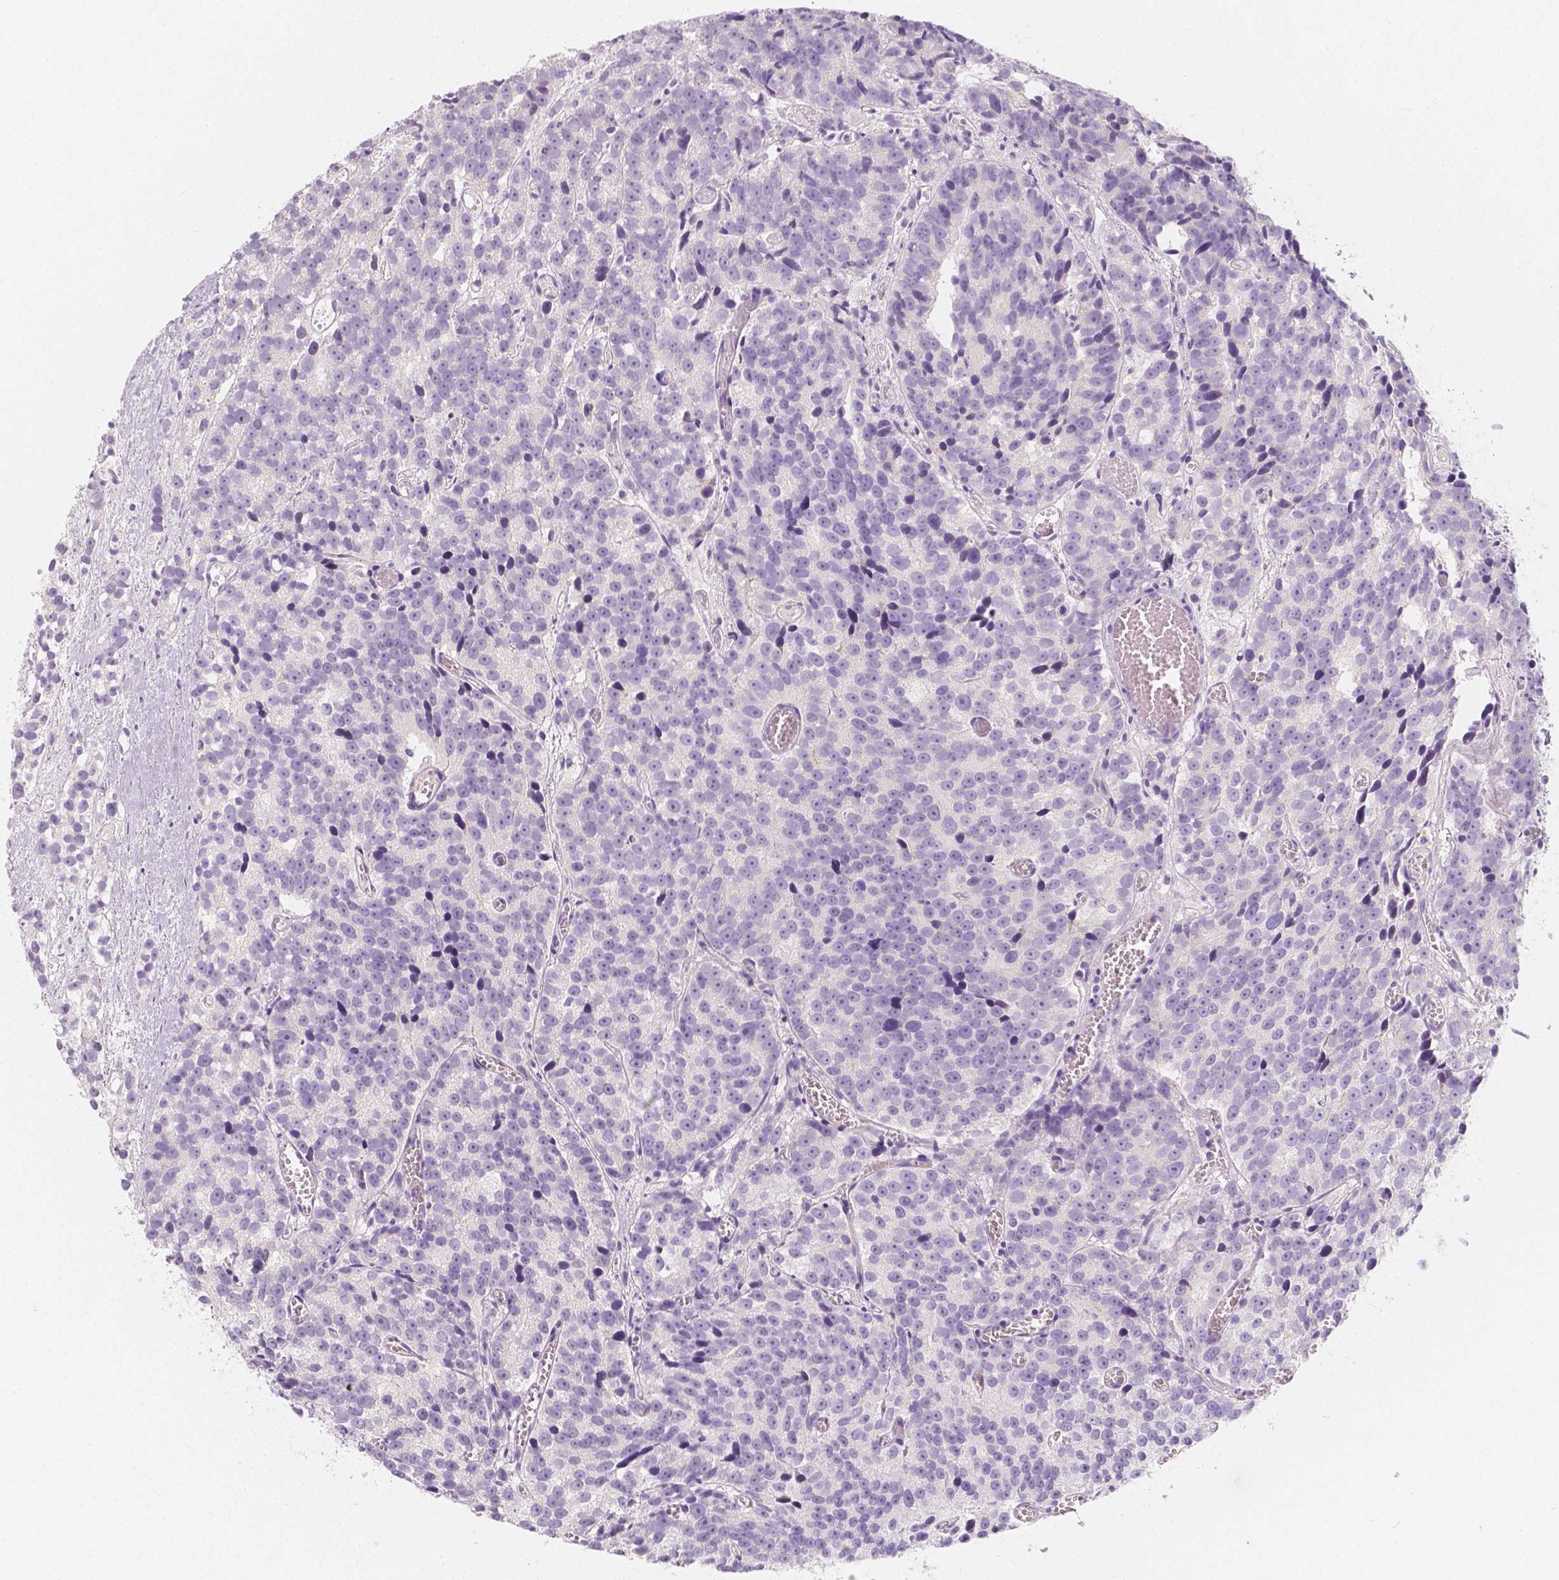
{"staining": {"intensity": "negative", "quantity": "none", "location": "none"}, "tissue": "prostate cancer", "cell_type": "Tumor cells", "image_type": "cancer", "snomed": [{"axis": "morphology", "description": "Adenocarcinoma, High grade"}, {"axis": "topography", "description": "Prostate"}], "caption": "An image of prostate adenocarcinoma (high-grade) stained for a protein demonstrates no brown staining in tumor cells.", "gene": "BATF", "patient": {"sex": "male", "age": 77}}